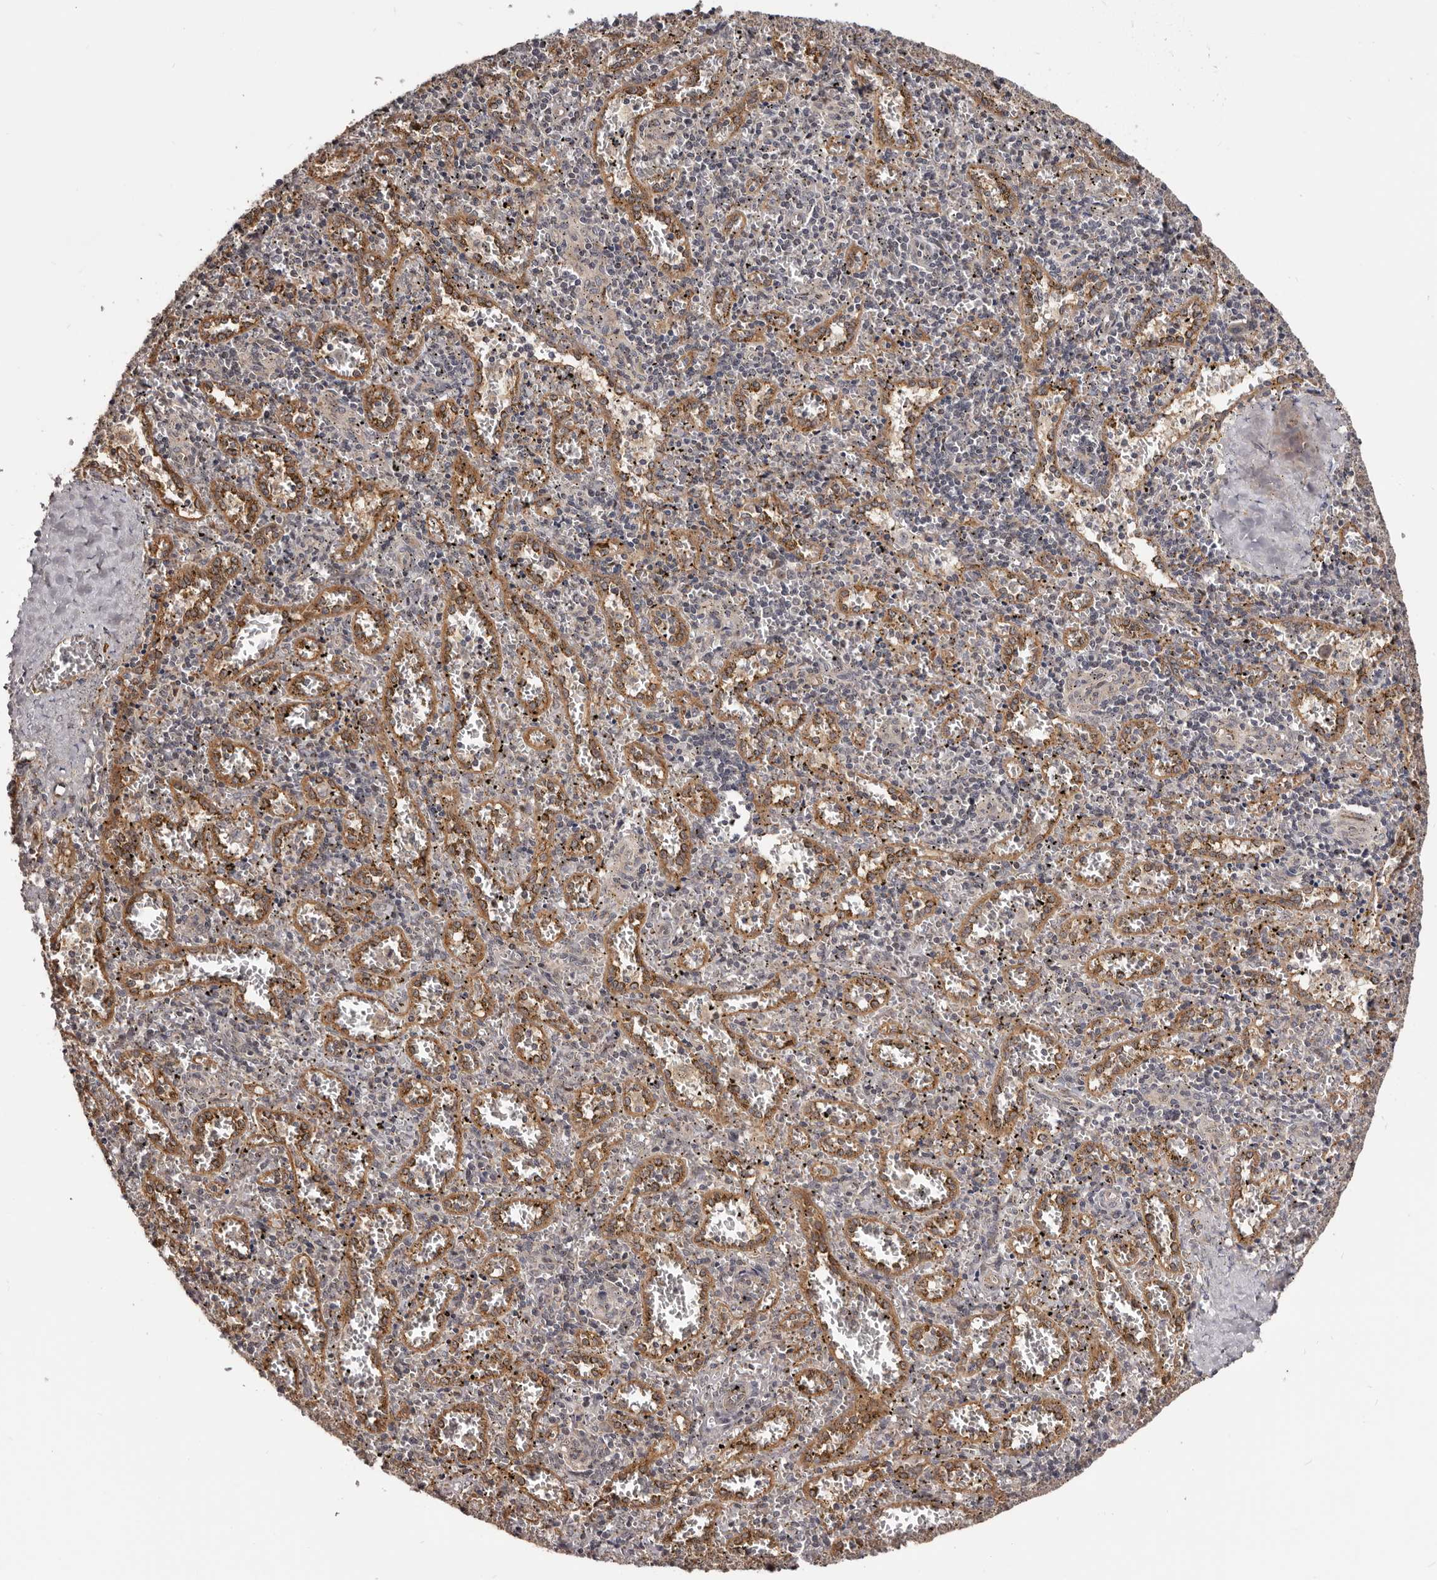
{"staining": {"intensity": "negative", "quantity": "none", "location": "none"}, "tissue": "spleen", "cell_type": "Cells in red pulp", "image_type": "normal", "snomed": [{"axis": "morphology", "description": "Normal tissue, NOS"}, {"axis": "topography", "description": "Spleen"}], "caption": "Cells in red pulp are negative for protein expression in unremarkable human spleen. (Immunohistochemistry (ihc), brightfield microscopy, high magnification).", "gene": "NOL12", "patient": {"sex": "male", "age": 11}}